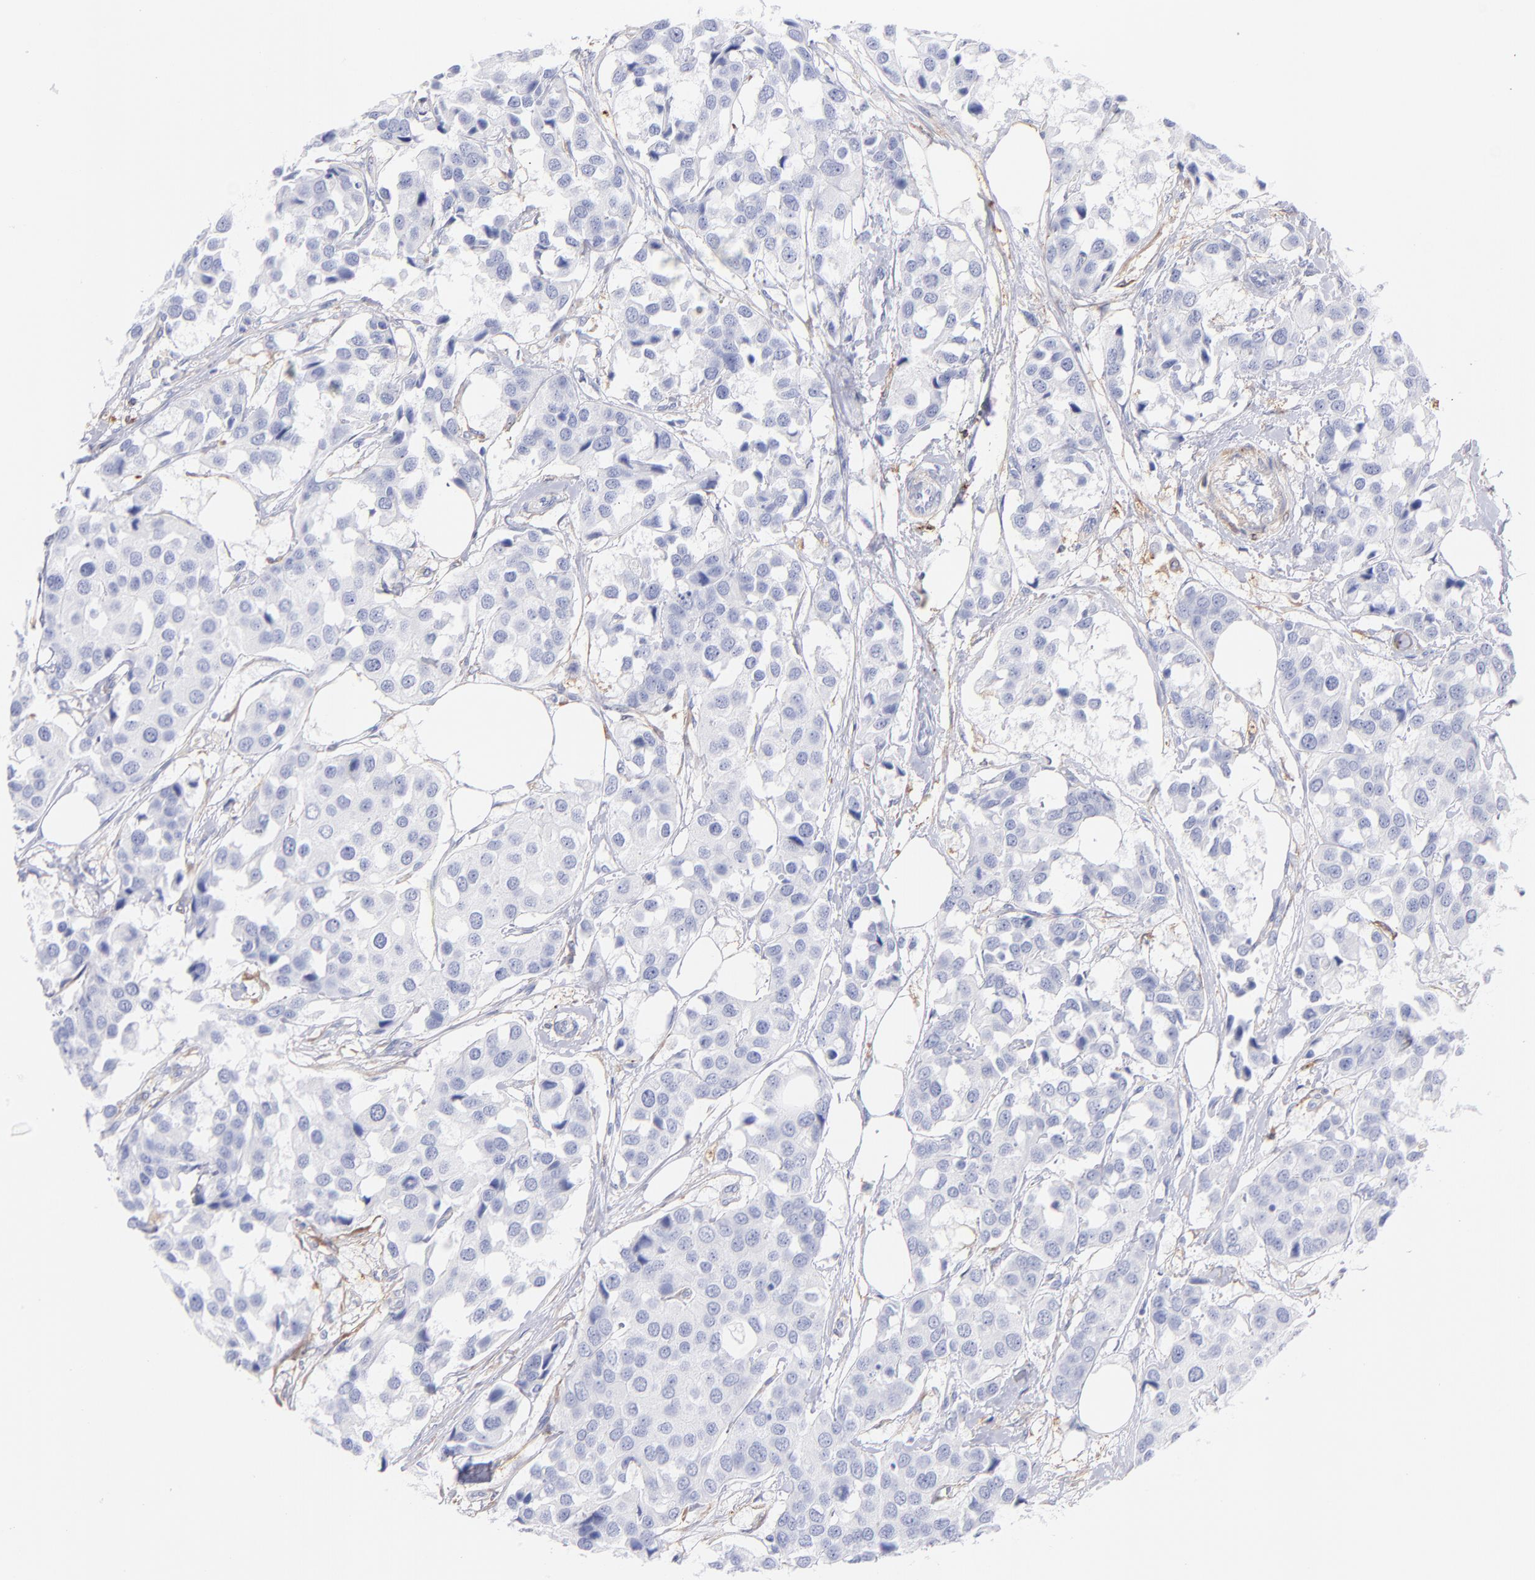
{"staining": {"intensity": "negative", "quantity": "none", "location": "none"}, "tissue": "breast cancer", "cell_type": "Tumor cells", "image_type": "cancer", "snomed": [{"axis": "morphology", "description": "Duct carcinoma"}, {"axis": "topography", "description": "Breast"}], "caption": "Protein analysis of breast cancer (intraductal carcinoma) exhibits no significant expression in tumor cells.", "gene": "PRKCA", "patient": {"sex": "female", "age": 80}}